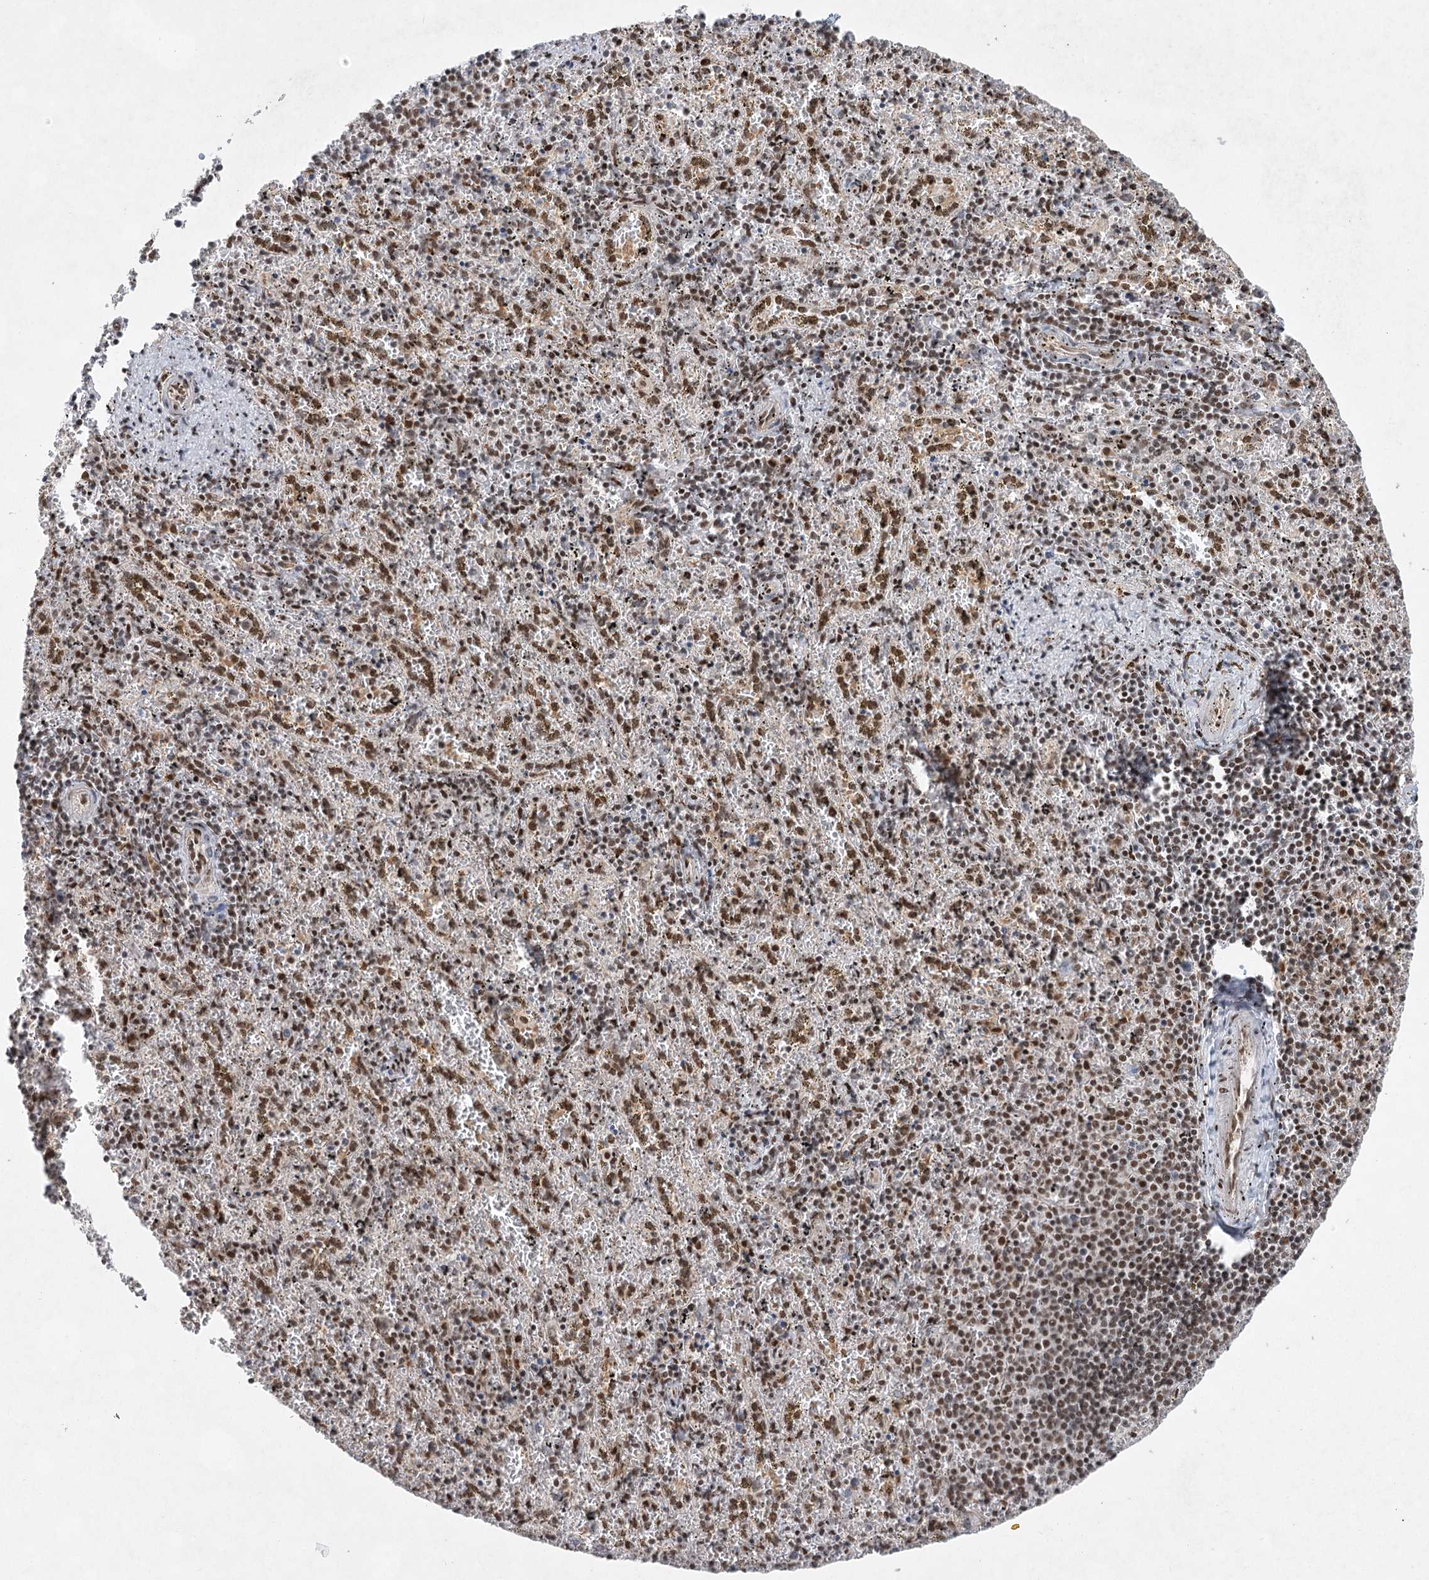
{"staining": {"intensity": "moderate", "quantity": "25%-75%", "location": "nuclear"}, "tissue": "spleen", "cell_type": "Cells in red pulp", "image_type": "normal", "snomed": [{"axis": "morphology", "description": "Normal tissue, NOS"}, {"axis": "topography", "description": "Spleen"}], "caption": "A medium amount of moderate nuclear expression is present in approximately 25%-75% of cells in red pulp in normal spleen. The staining was performed using DAB (3,3'-diaminobenzidine), with brown indicating positive protein expression. Nuclei are stained blue with hematoxylin.", "gene": "ZCCHC8", "patient": {"sex": "male", "age": 11}}